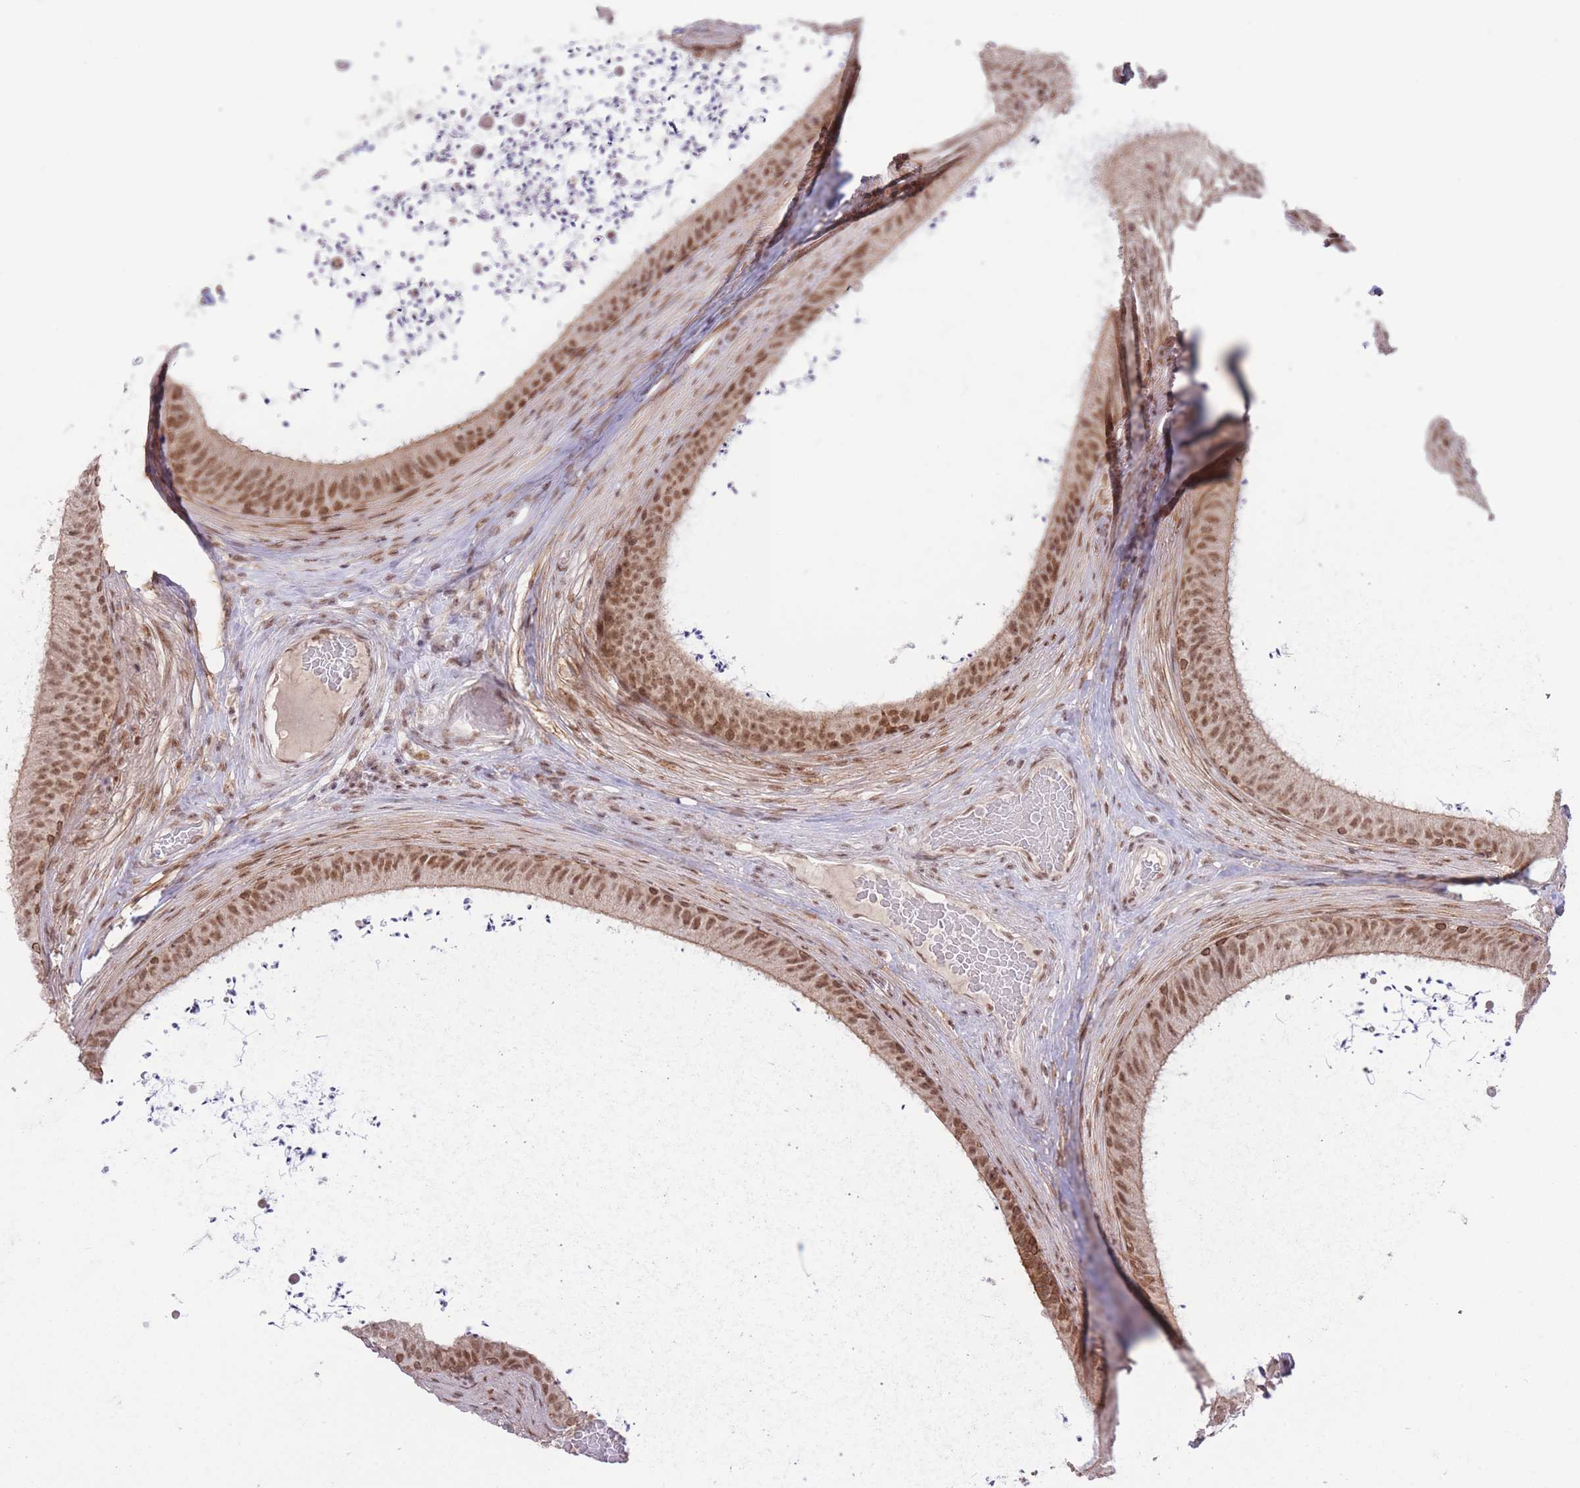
{"staining": {"intensity": "moderate", "quantity": ">75%", "location": "nuclear"}, "tissue": "epididymis", "cell_type": "Glandular cells", "image_type": "normal", "snomed": [{"axis": "morphology", "description": "Normal tissue, NOS"}, {"axis": "topography", "description": "Testis"}, {"axis": "topography", "description": "Epididymis"}], "caption": "Brown immunohistochemical staining in benign epididymis exhibits moderate nuclear staining in about >75% of glandular cells.", "gene": "CARD8", "patient": {"sex": "male", "age": 41}}